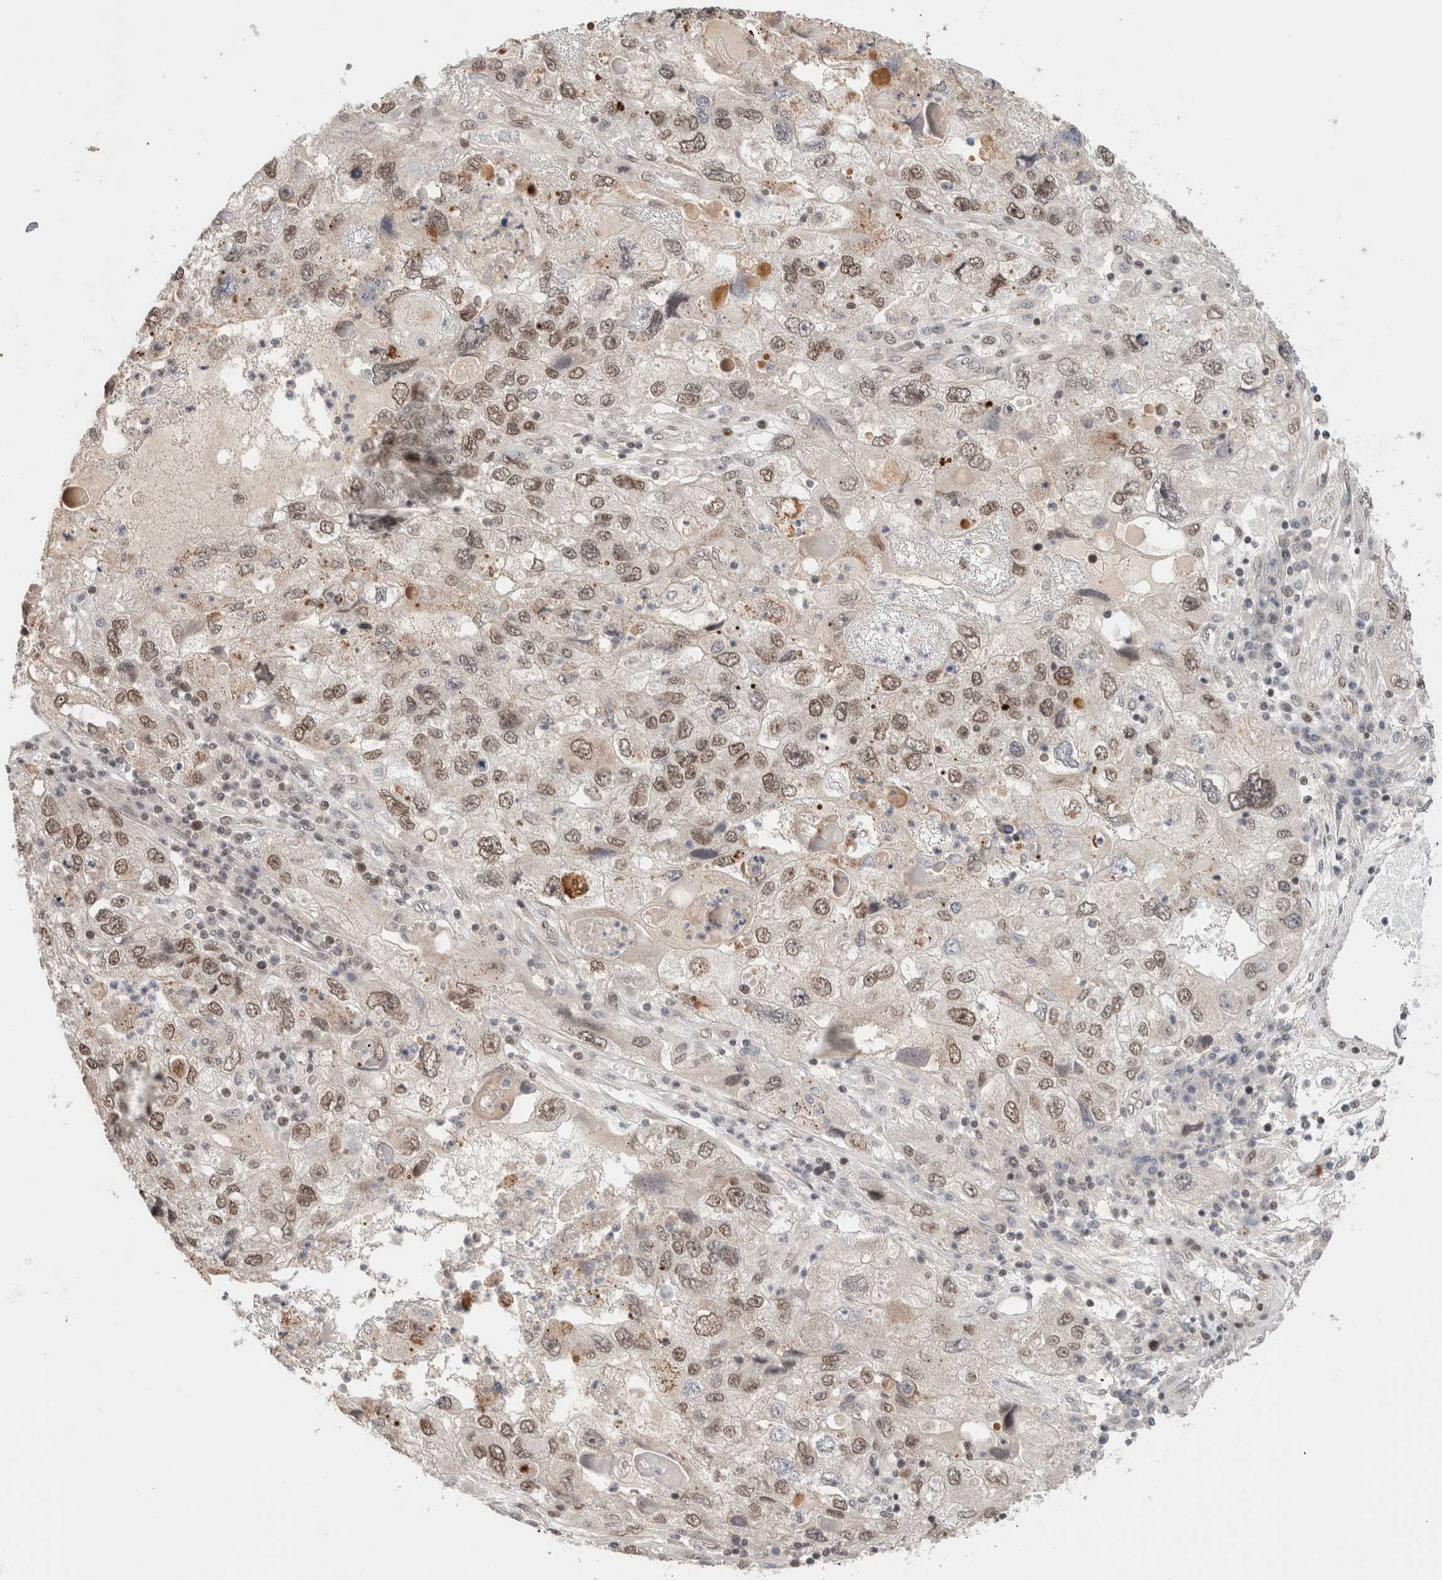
{"staining": {"intensity": "moderate", "quantity": ">75%", "location": "nuclear"}, "tissue": "endometrial cancer", "cell_type": "Tumor cells", "image_type": "cancer", "snomed": [{"axis": "morphology", "description": "Adenocarcinoma, NOS"}, {"axis": "topography", "description": "Endometrium"}], "caption": "The image reveals staining of endometrial cancer, revealing moderate nuclear protein positivity (brown color) within tumor cells. Ihc stains the protein in brown and the nuclei are stained blue.", "gene": "GATAD2A", "patient": {"sex": "female", "age": 49}}